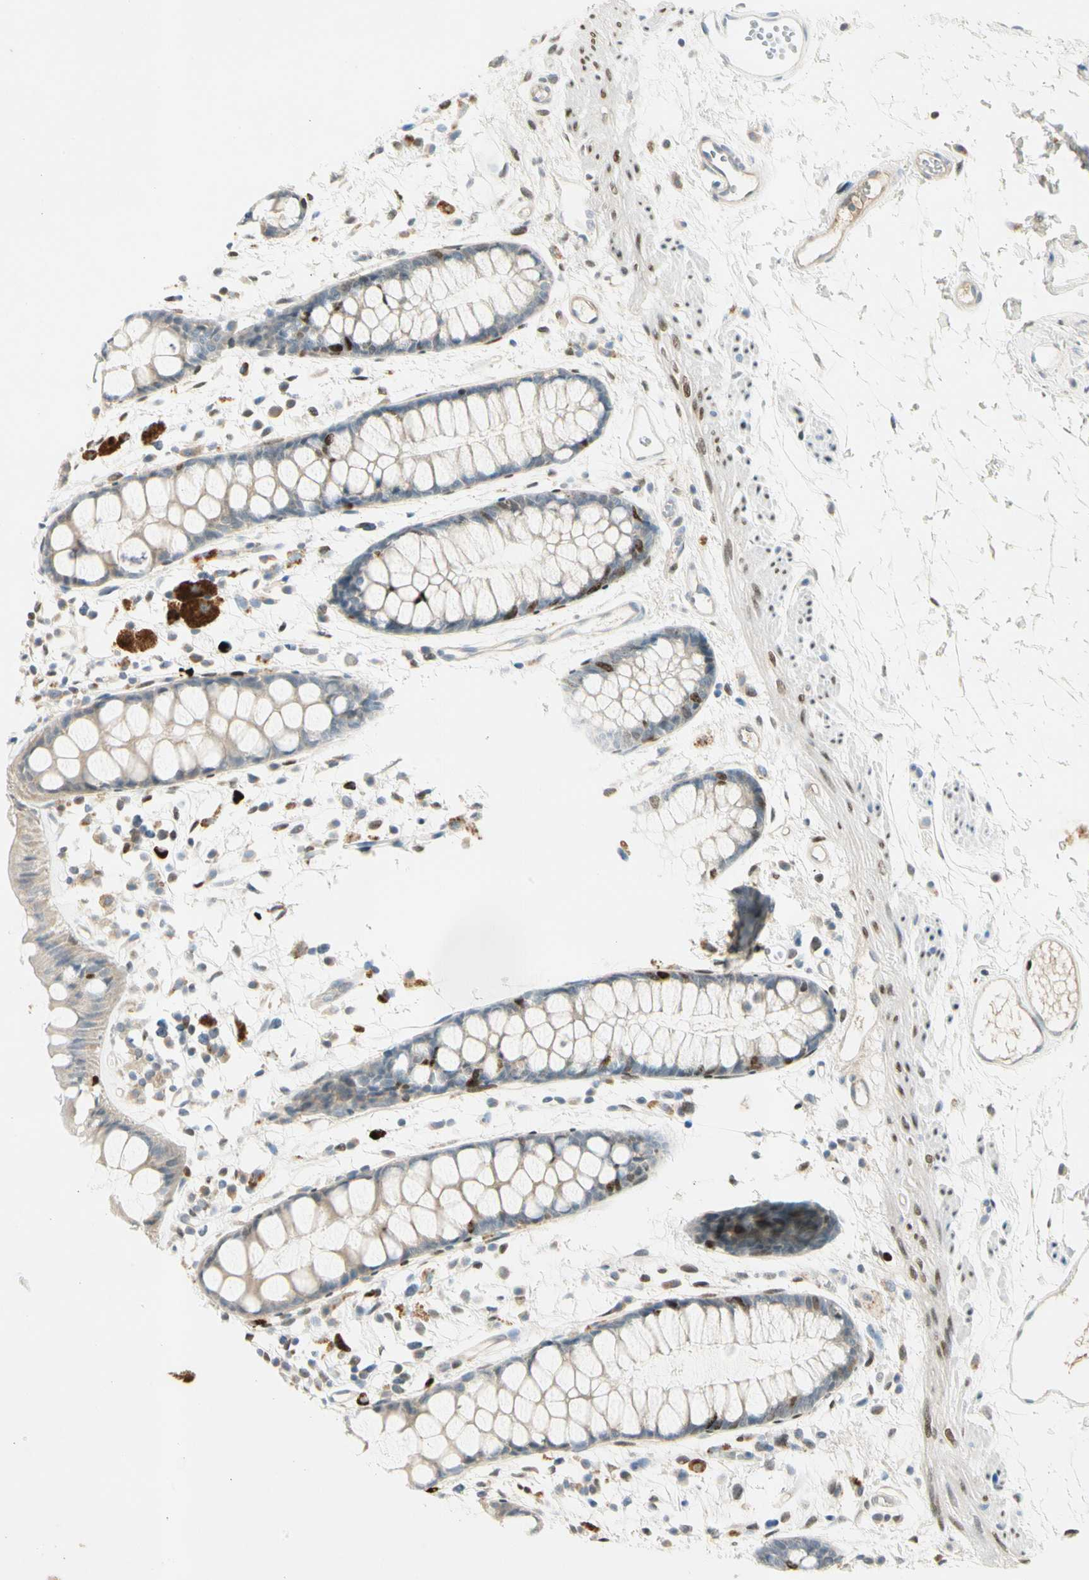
{"staining": {"intensity": "strong", "quantity": "<25%", "location": "nuclear"}, "tissue": "rectum", "cell_type": "Glandular cells", "image_type": "normal", "snomed": [{"axis": "morphology", "description": "Normal tissue, NOS"}, {"axis": "topography", "description": "Rectum"}], "caption": "DAB (3,3'-diaminobenzidine) immunohistochemical staining of benign human rectum shows strong nuclear protein expression in about <25% of glandular cells. The staining is performed using DAB (3,3'-diaminobenzidine) brown chromogen to label protein expression. The nuclei are counter-stained blue using hematoxylin.", "gene": "PITX1", "patient": {"sex": "female", "age": 66}}